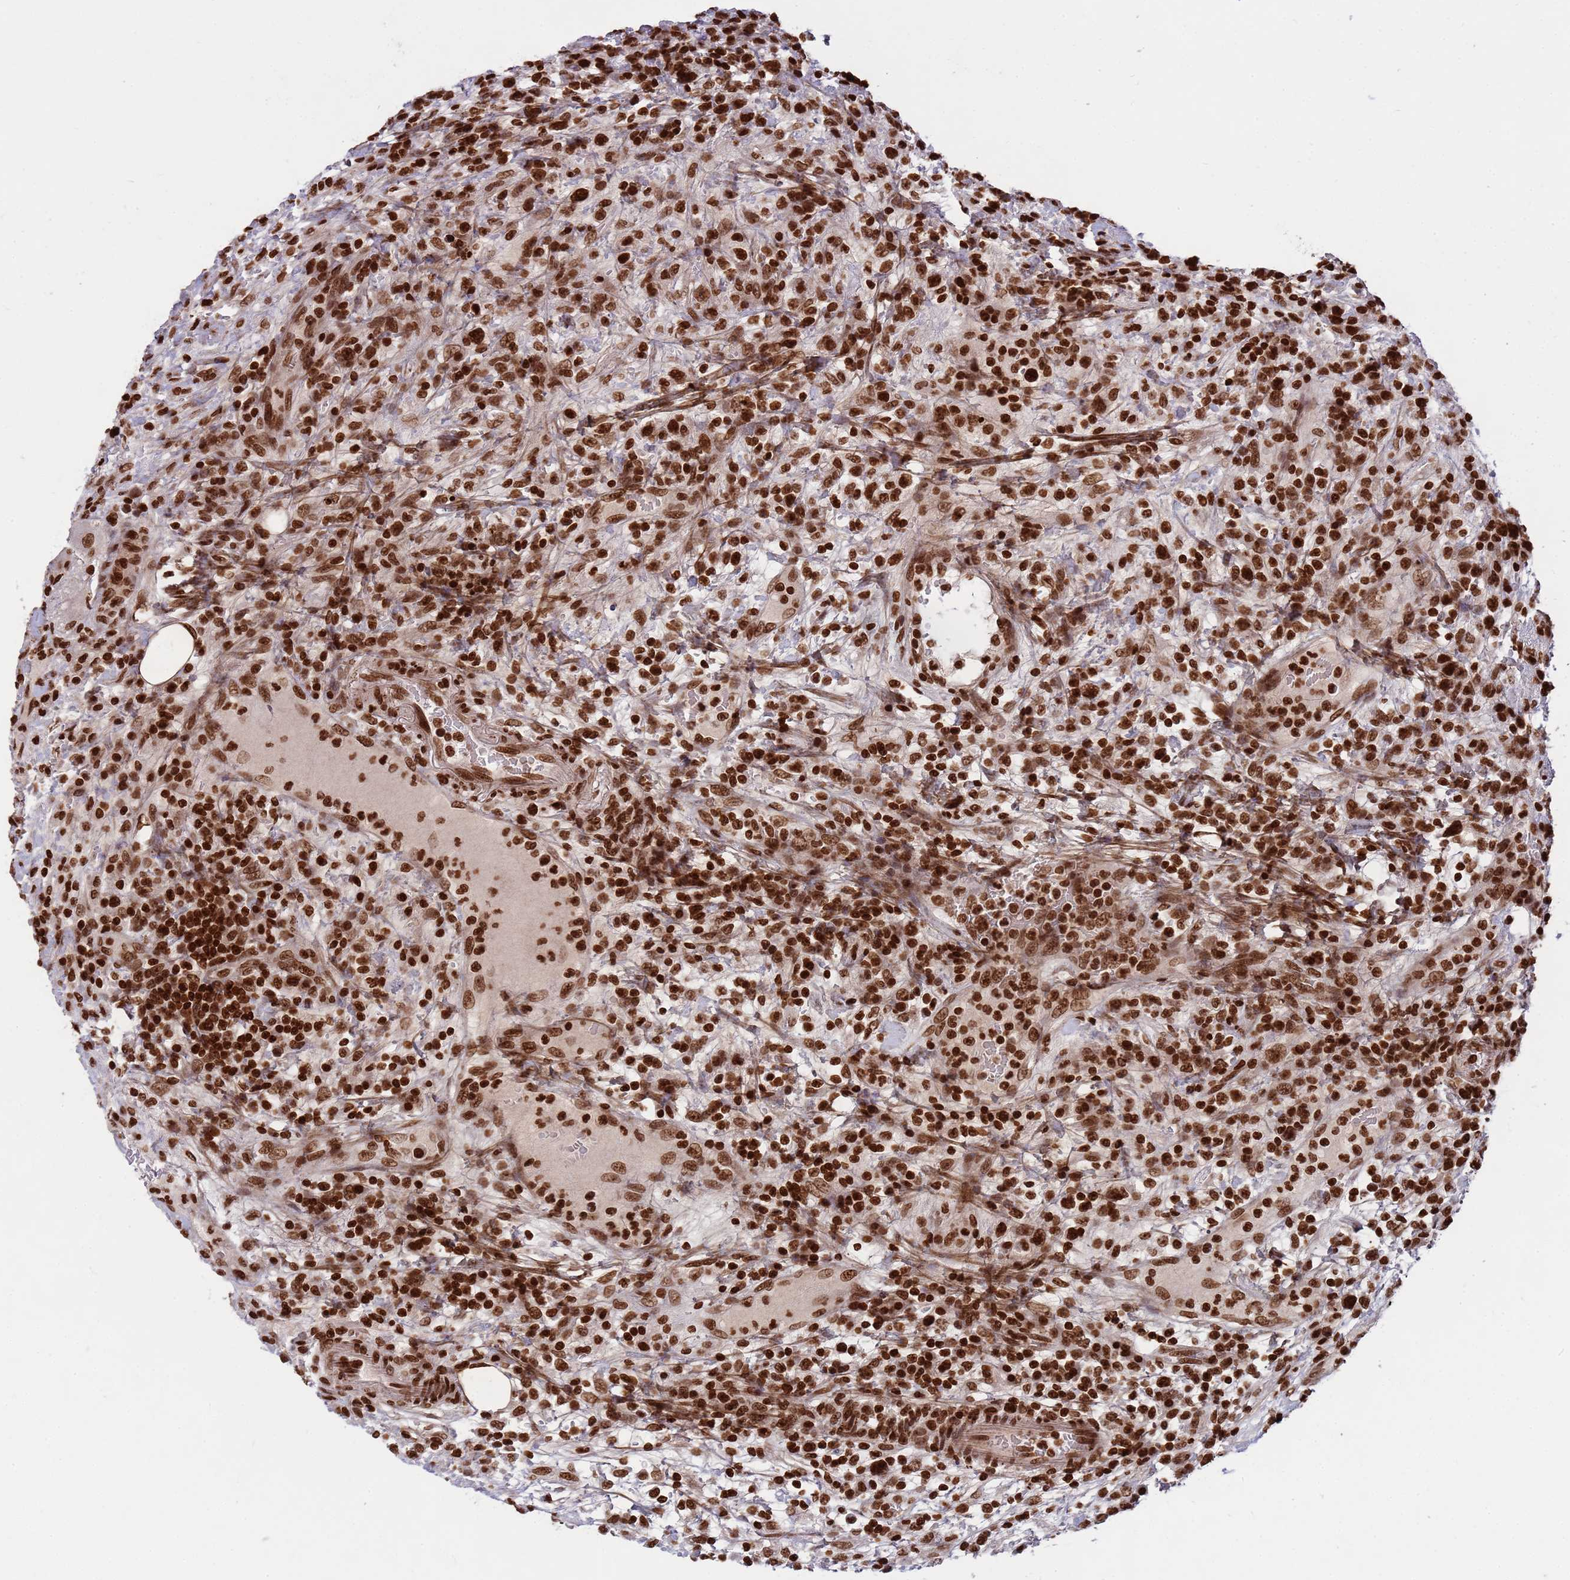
{"staining": {"intensity": "strong", "quantity": ">75%", "location": "nuclear"}, "tissue": "lymphoma", "cell_type": "Tumor cells", "image_type": "cancer", "snomed": [{"axis": "morphology", "description": "Malignant lymphoma, non-Hodgkin's type, High grade"}, {"axis": "topography", "description": "Colon"}], "caption": "Tumor cells reveal high levels of strong nuclear expression in approximately >75% of cells in human lymphoma.", "gene": "H3-3B", "patient": {"sex": "female", "age": 53}}